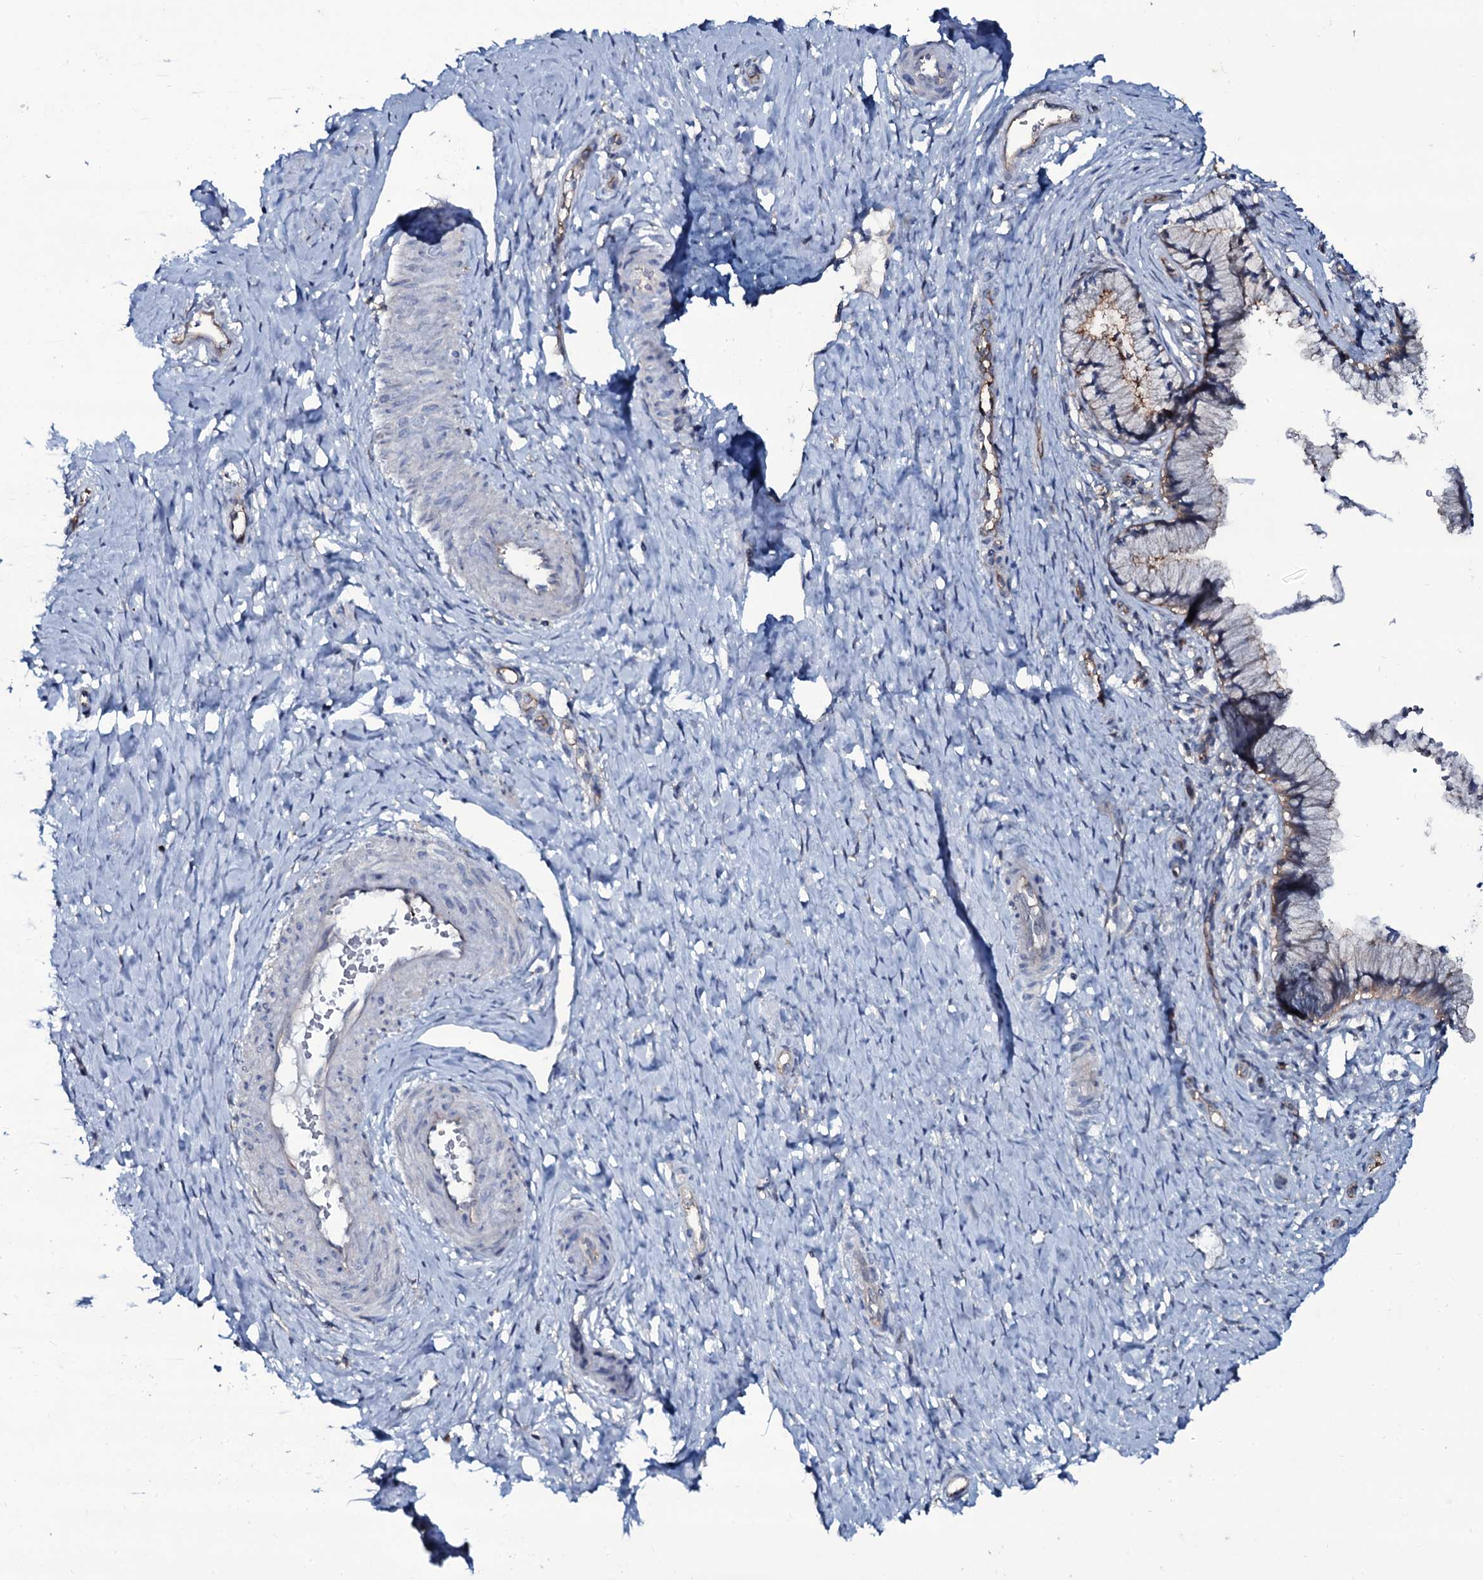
{"staining": {"intensity": "weak", "quantity": "<25%", "location": "cytoplasmic/membranous"}, "tissue": "cervix", "cell_type": "Glandular cells", "image_type": "normal", "snomed": [{"axis": "morphology", "description": "Normal tissue, NOS"}, {"axis": "topography", "description": "Cervix"}], "caption": "This micrograph is of benign cervix stained with immunohistochemistry (IHC) to label a protein in brown with the nuclei are counter-stained blue. There is no expression in glandular cells. (Stains: DAB (3,3'-diaminobenzidine) IHC with hematoxylin counter stain, Microscopy: brightfield microscopy at high magnification).", "gene": "SNAP23", "patient": {"sex": "female", "age": 36}}